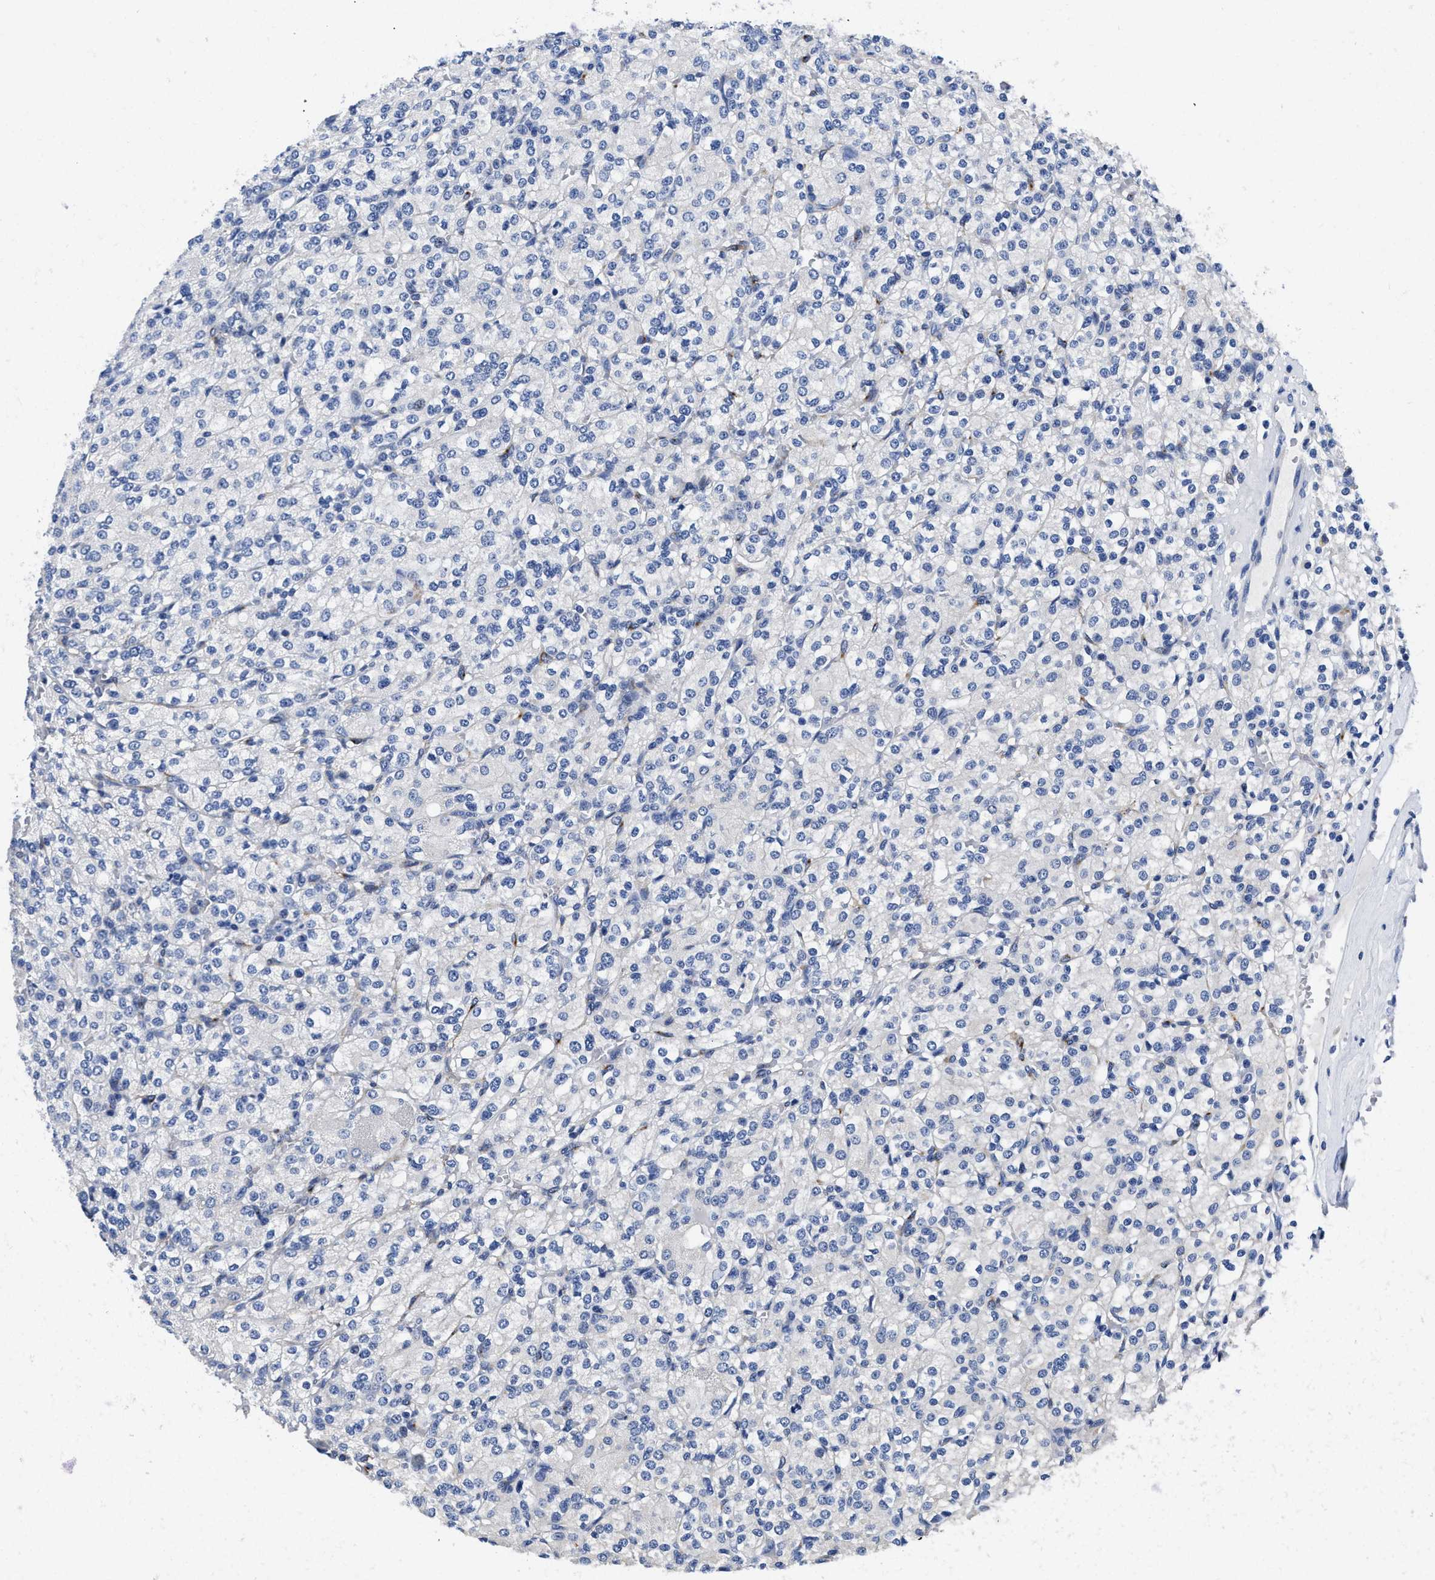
{"staining": {"intensity": "negative", "quantity": "none", "location": "none"}, "tissue": "renal cancer", "cell_type": "Tumor cells", "image_type": "cancer", "snomed": [{"axis": "morphology", "description": "Adenocarcinoma, NOS"}, {"axis": "topography", "description": "Kidney"}], "caption": "A high-resolution histopathology image shows immunohistochemistry (IHC) staining of renal cancer (adenocarcinoma), which shows no significant expression in tumor cells.", "gene": "SLC35F1", "patient": {"sex": "male", "age": 77}}